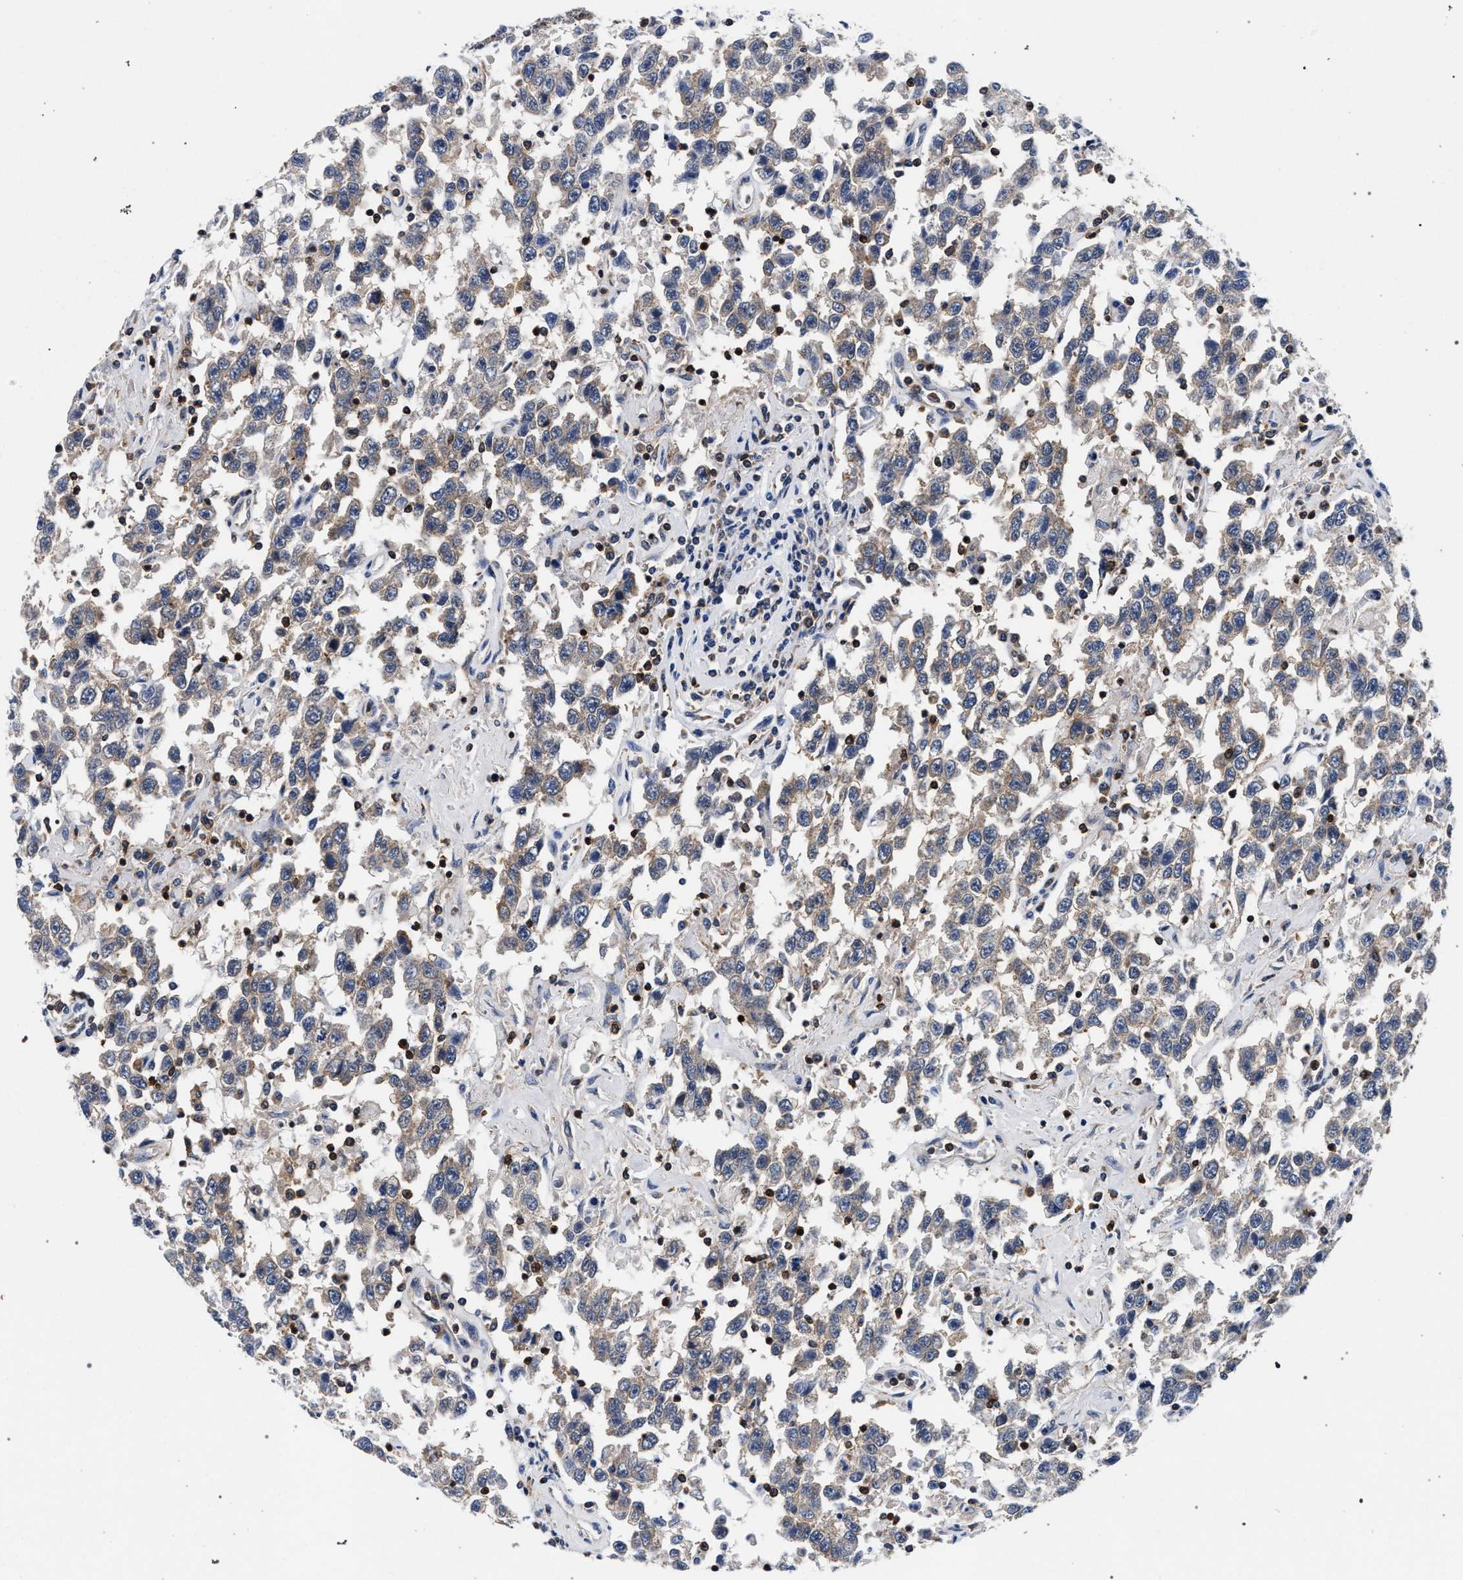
{"staining": {"intensity": "weak", "quantity": "<25%", "location": "cytoplasmic/membranous"}, "tissue": "testis cancer", "cell_type": "Tumor cells", "image_type": "cancer", "snomed": [{"axis": "morphology", "description": "Seminoma, NOS"}, {"axis": "topography", "description": "Testis"}], "caption": "An immunohistochemistry (IHC) image of testis cancer (seminoma) is shown. There is no staining in tumor cells of testis cancer (seminoma).", "gene": "LASP1", "patient": {"sex": "male", "age": 41}}